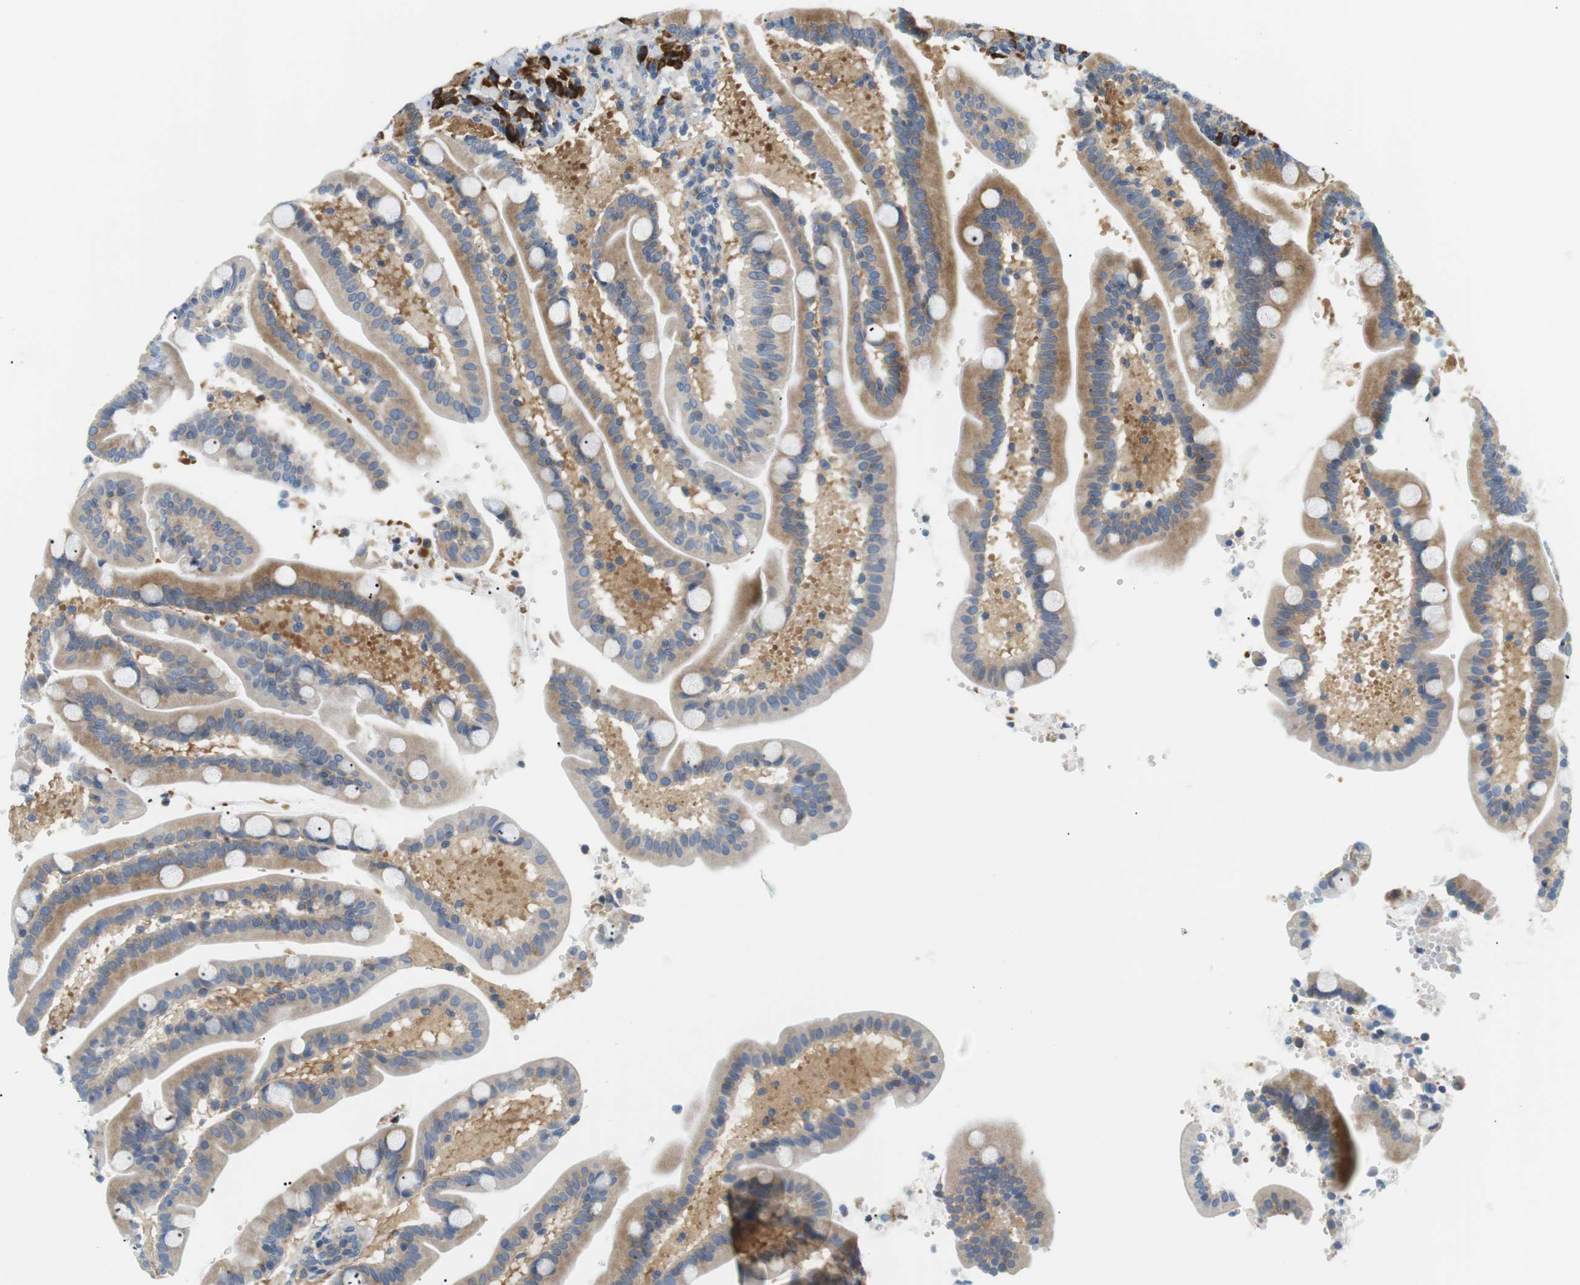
{"staining": {"intensity": "moderate", "quantity": ">75%", "location": "cytoplasmic/membranous"}, "tissue": "duodenum", "cell_type": "Glandular cells", "image_type": "normal", "snomed": [{"axis": "morphology", "description": "Normal tissue, NOS"}, {"axis": "topography", "description": "Duodenum"}], "caption": "Moderate cytoplasmic/membranous staining for a protein is appreciated in about >75% of glandular cells of normal duodenum using immunohistochemistry (IHC).", "gene": "TMEM200A", "patient": {"sex": "male", "age": 54}}